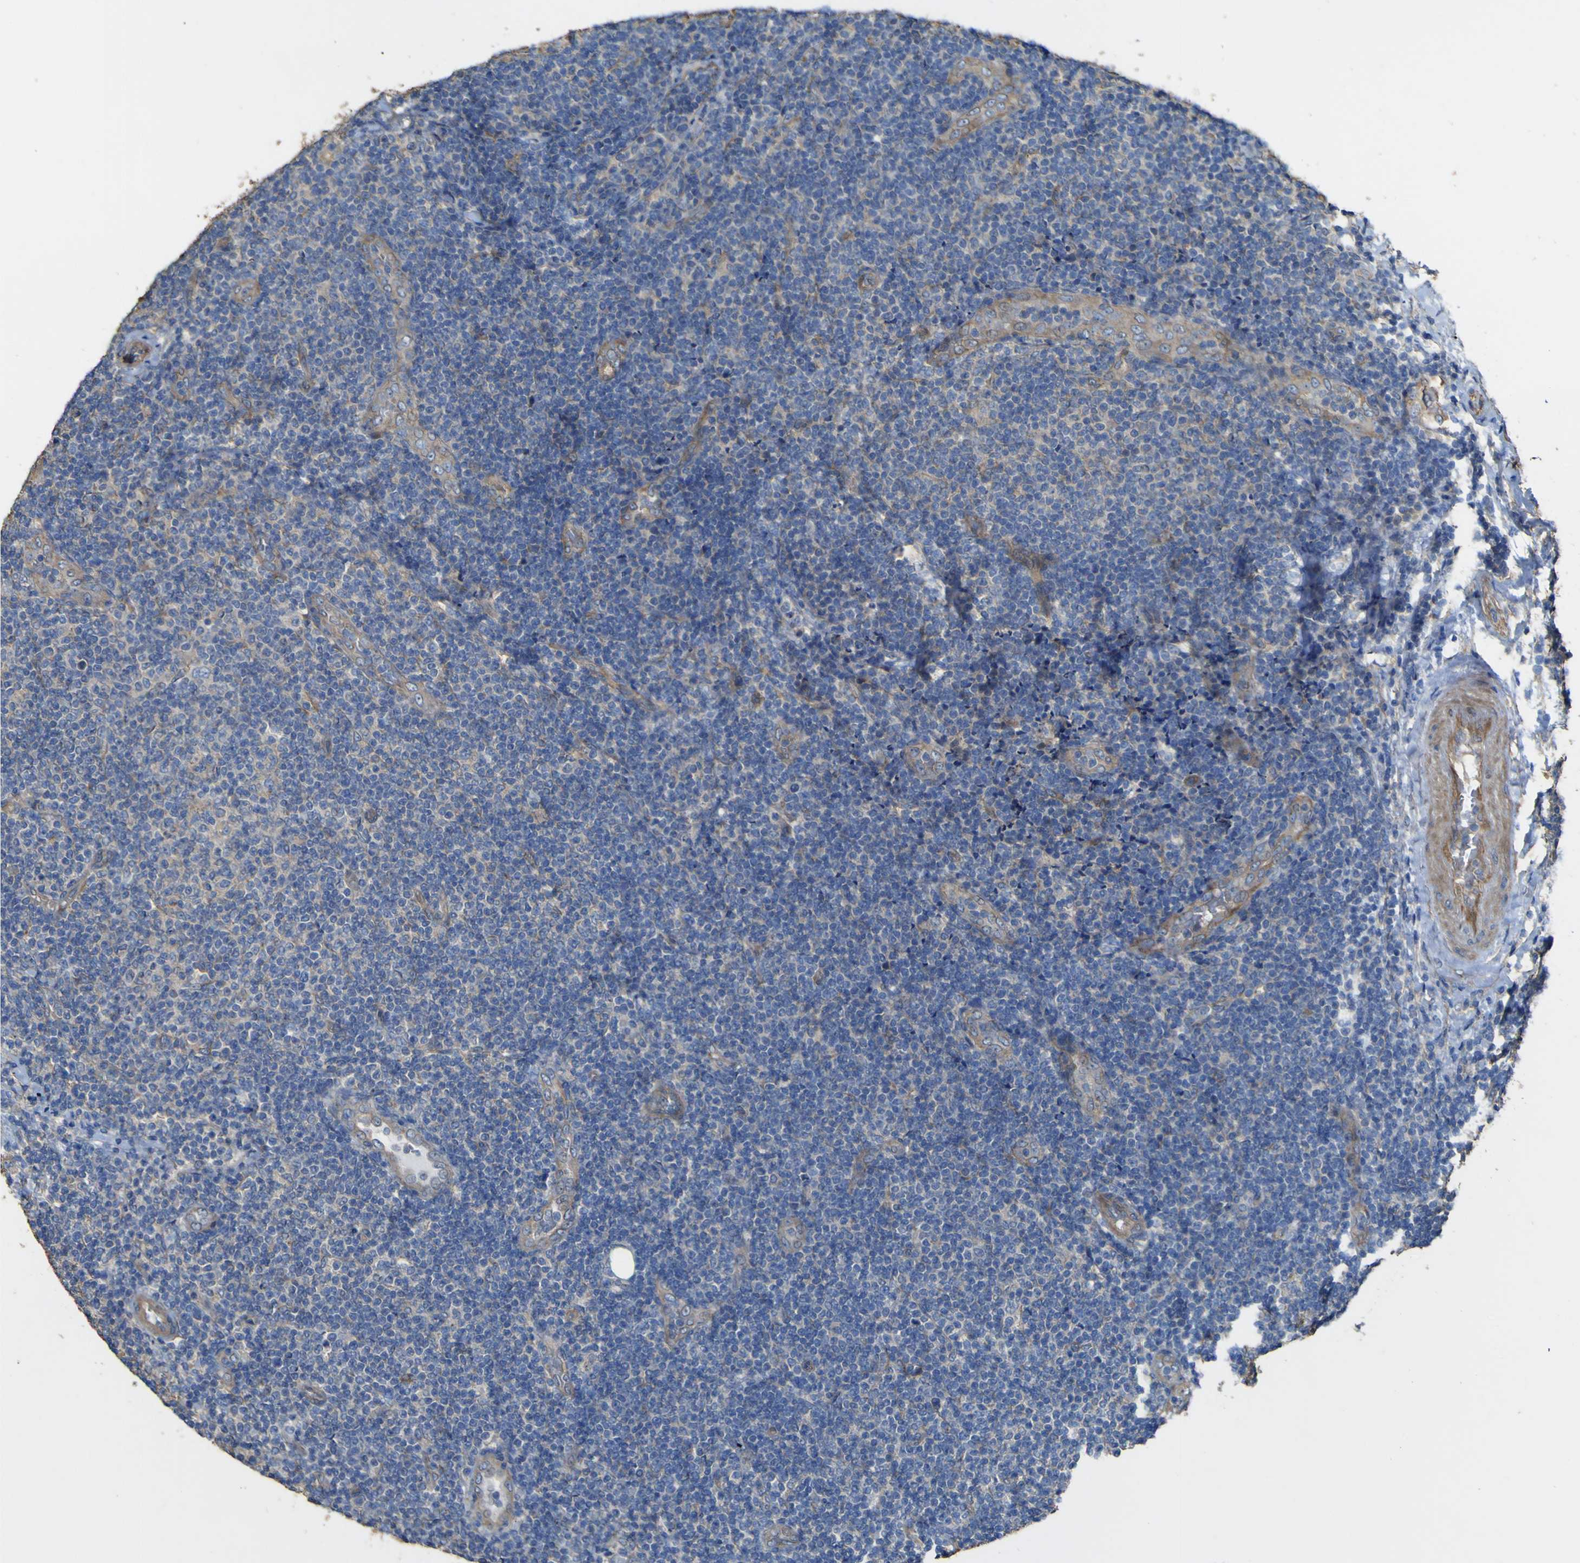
{"staining": {"intensity": "weak", "quantity": "<25%", "location": "cytoplasmic/membranous"}, "tissue": "lymphoma", "cell_type": "Tumor cells", "image_type": "cancer", "snomed": [{"axis": "morphology", "description": "Malignant lymphoma, non-Hodgkin's type, High grade"}, {"axis": "topography", "description": "Lymph node"}], "caption": "A high-resolution image shows IHC staining of high-grade malignant lymphoma, non-Hodgkin's type, which displays no significant staining in tumor cells. The staining was performed using DAB to visualize the protein expression in brown, while the nuclei were stained in blue with hematoxylin (Magnification: 20x).", "gene": "TNFSF15", "patient": {"sex": "female", "age": 76}}